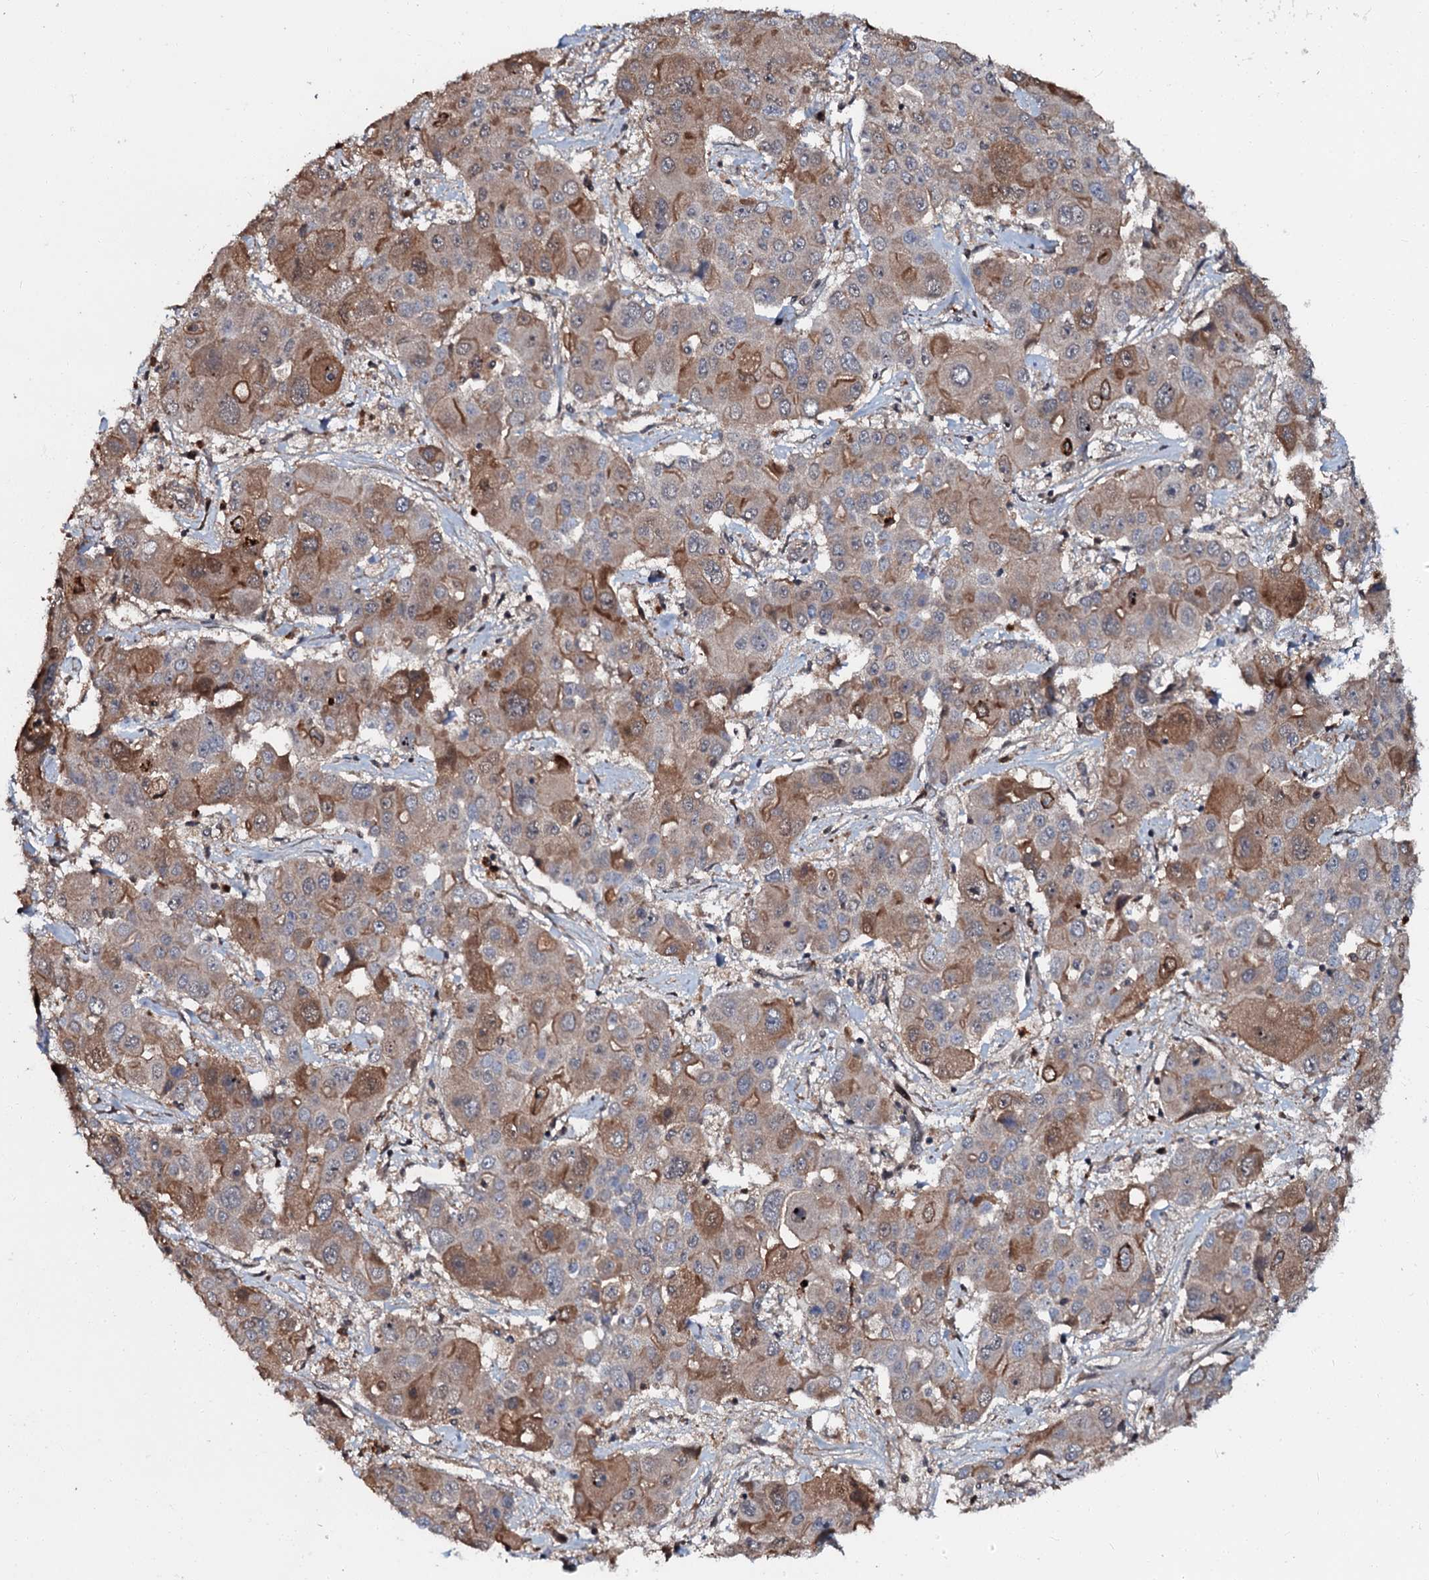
{"staining": {"intensity": "moderate", "quantity": "<25%", "location": "cytoplasmic/membranous"}, "tissue": "liver cancer", "cell_type": "Tumor cells", "image_type": "cancer", "snomed": [{"axis": "morphology", "description": "Cholangiocarcinoma"}, {"axis": "topography", "description": "Liver"}], "caption": "Immunohistochemical staining of human liver cholangiocarcinoma reveals low levels of moderate cytoplasmic/membranous protein expression in about <25% of tumor cells.", "gene": "N4BP1", "patient": {"sex": "male", "age": 67}}